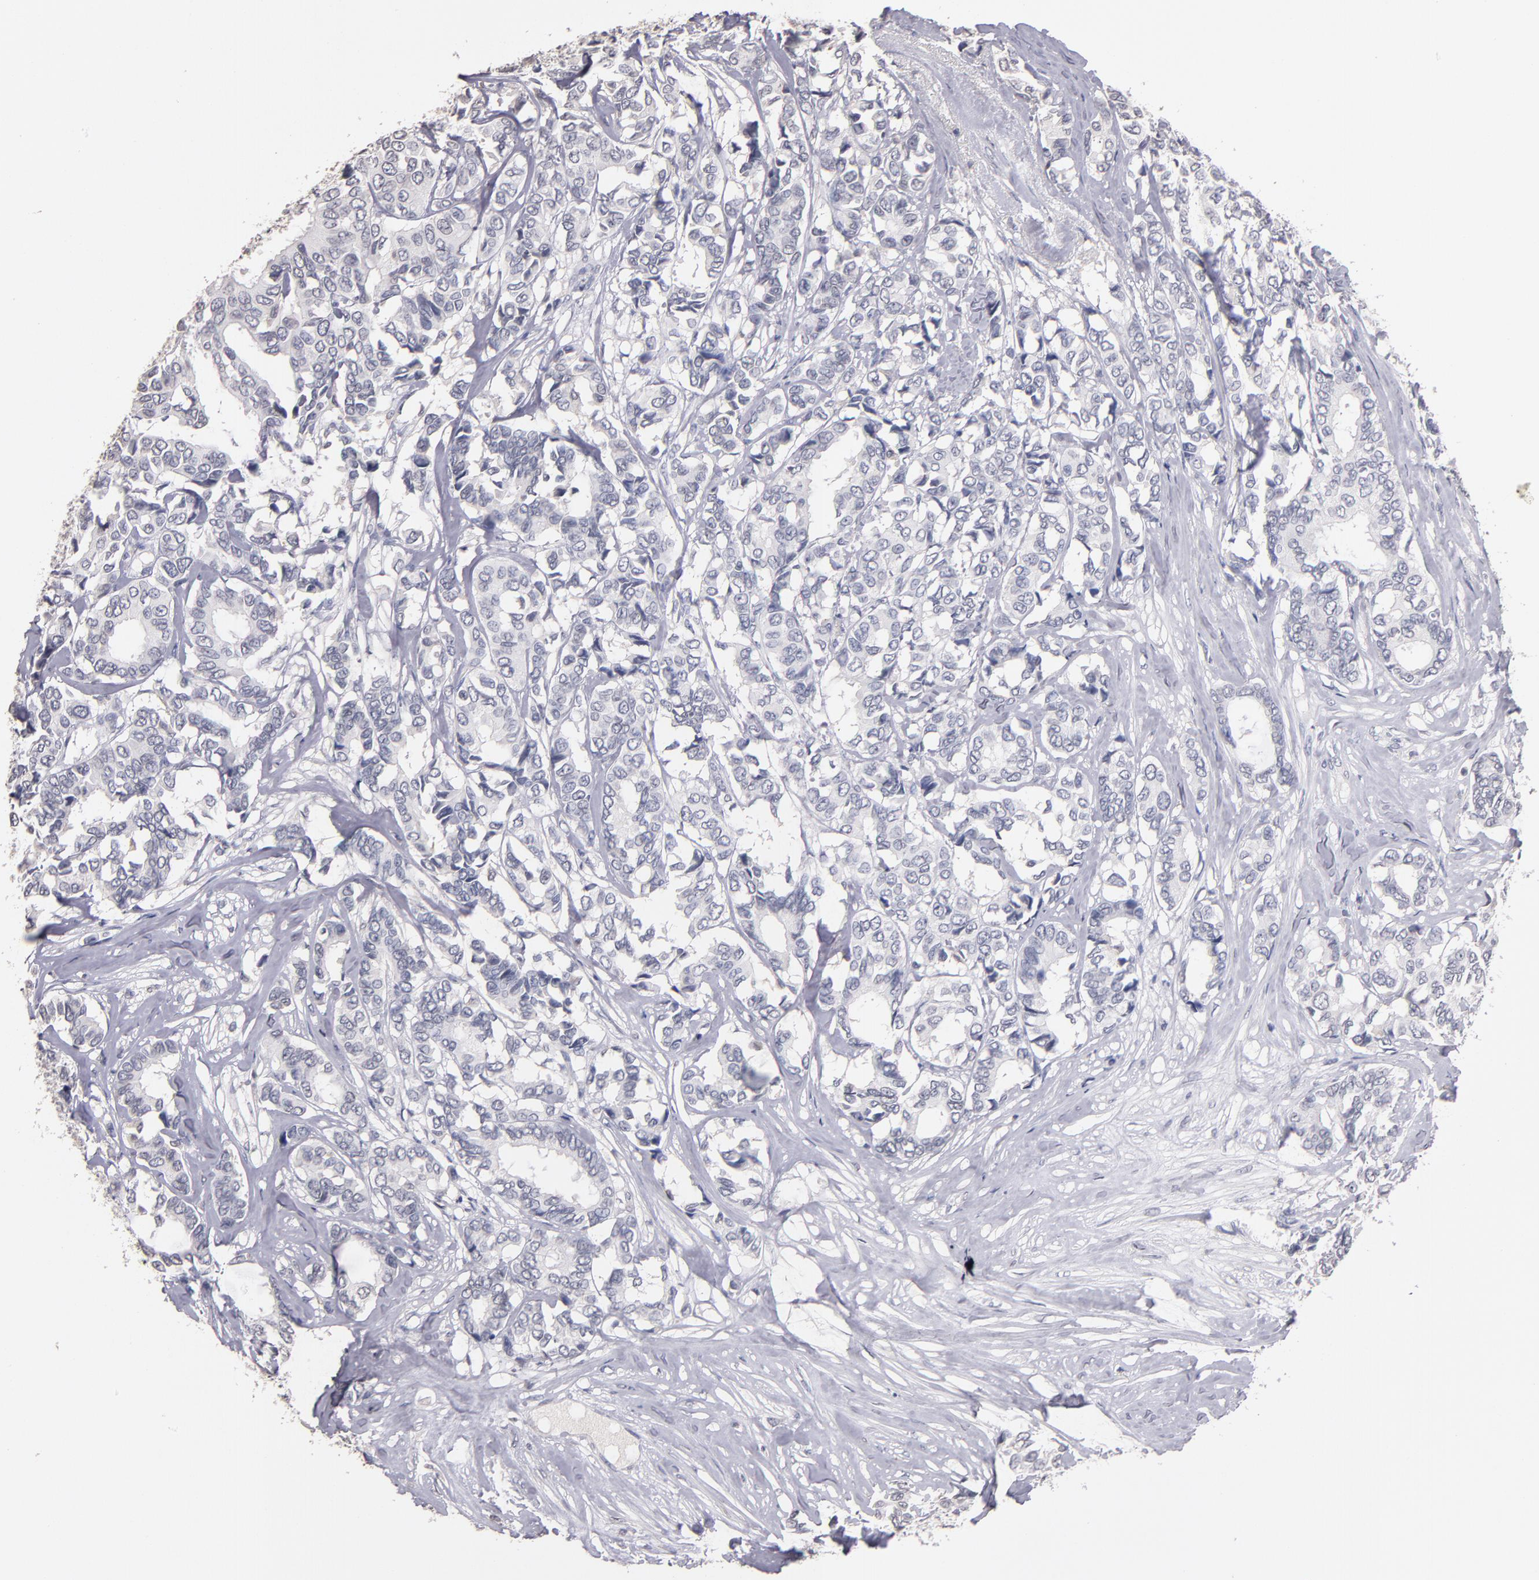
{"staining": {"intensity": "negative", "quantity": "none", "location": "none"}, "tissue": "breast cancer", "cell_type": "Tumor cells", "image_type": "cancer", "snomed": [{"axis": "morphology", "description": "Duct carcinoma"}, {"axis": "topography", "description": "Breast"}], "caption": "Histopathology image shows no protein staining in tumor cells of breast cancer (invasive ductal carcinoma) tissue.", "gene": "SOX10", "patient": {"sex": "female", "age": 87}}